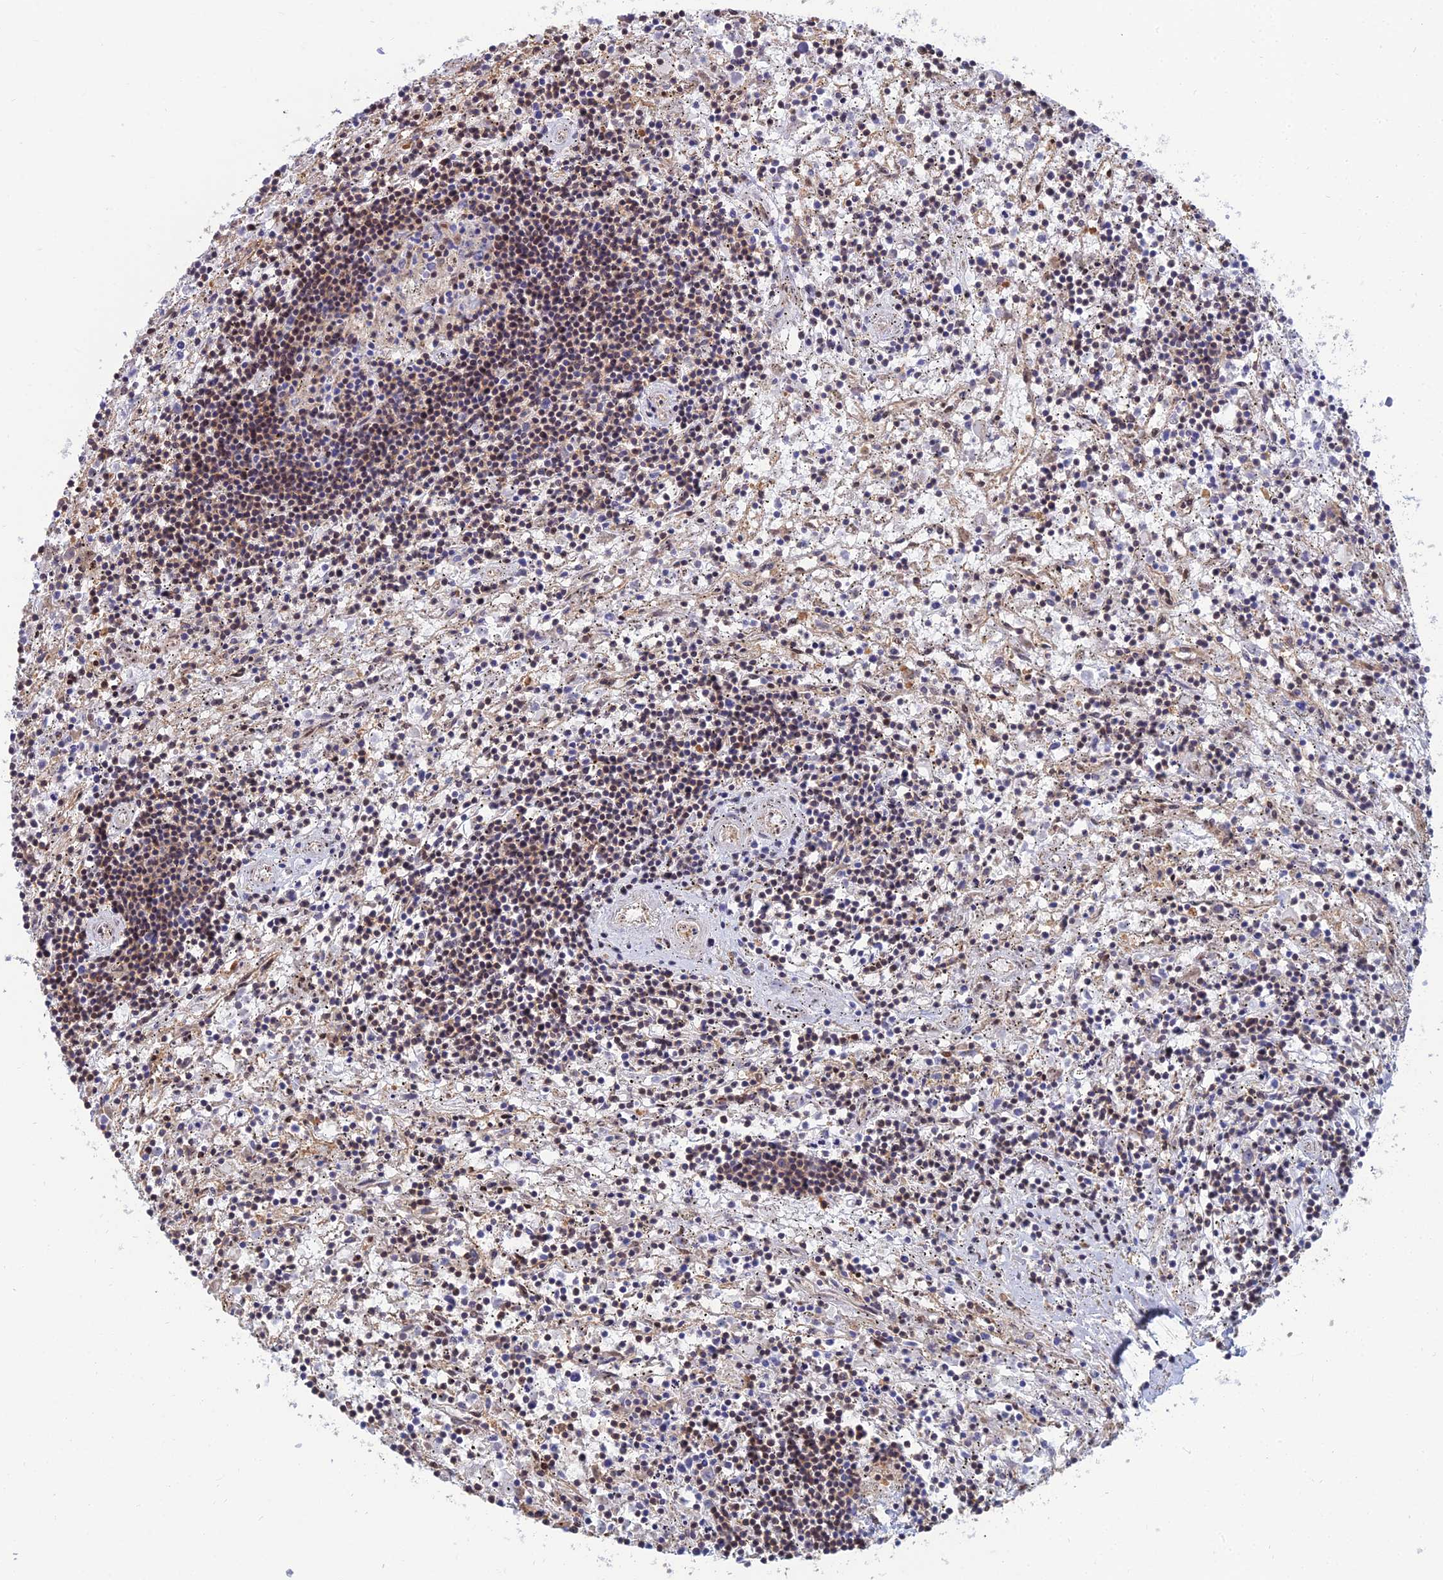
{"staining": {"intensity": "moderate", "quantity": "25%-75%", "location": "cytoplasmic/membranous,nuclear"}, "tissue": "lymphoma", "cell_type": "Tumor cells", "image_type": "cancer", "snomed": [{"axis": "morphology", "description": "Malignant lymphoma, non-Hodgkin's type, Low grade"}, {"axis": "topography", "description": "Spleen"}], "caption": "DAB immunohistochemical staining of lymphoma shows moderate cytoplasmic/membranous and nuclear protein positivity in about 25%-75% of tumor cells.", "gene": "DNPEP", "patient": {"sex": "male", "age": 76}}